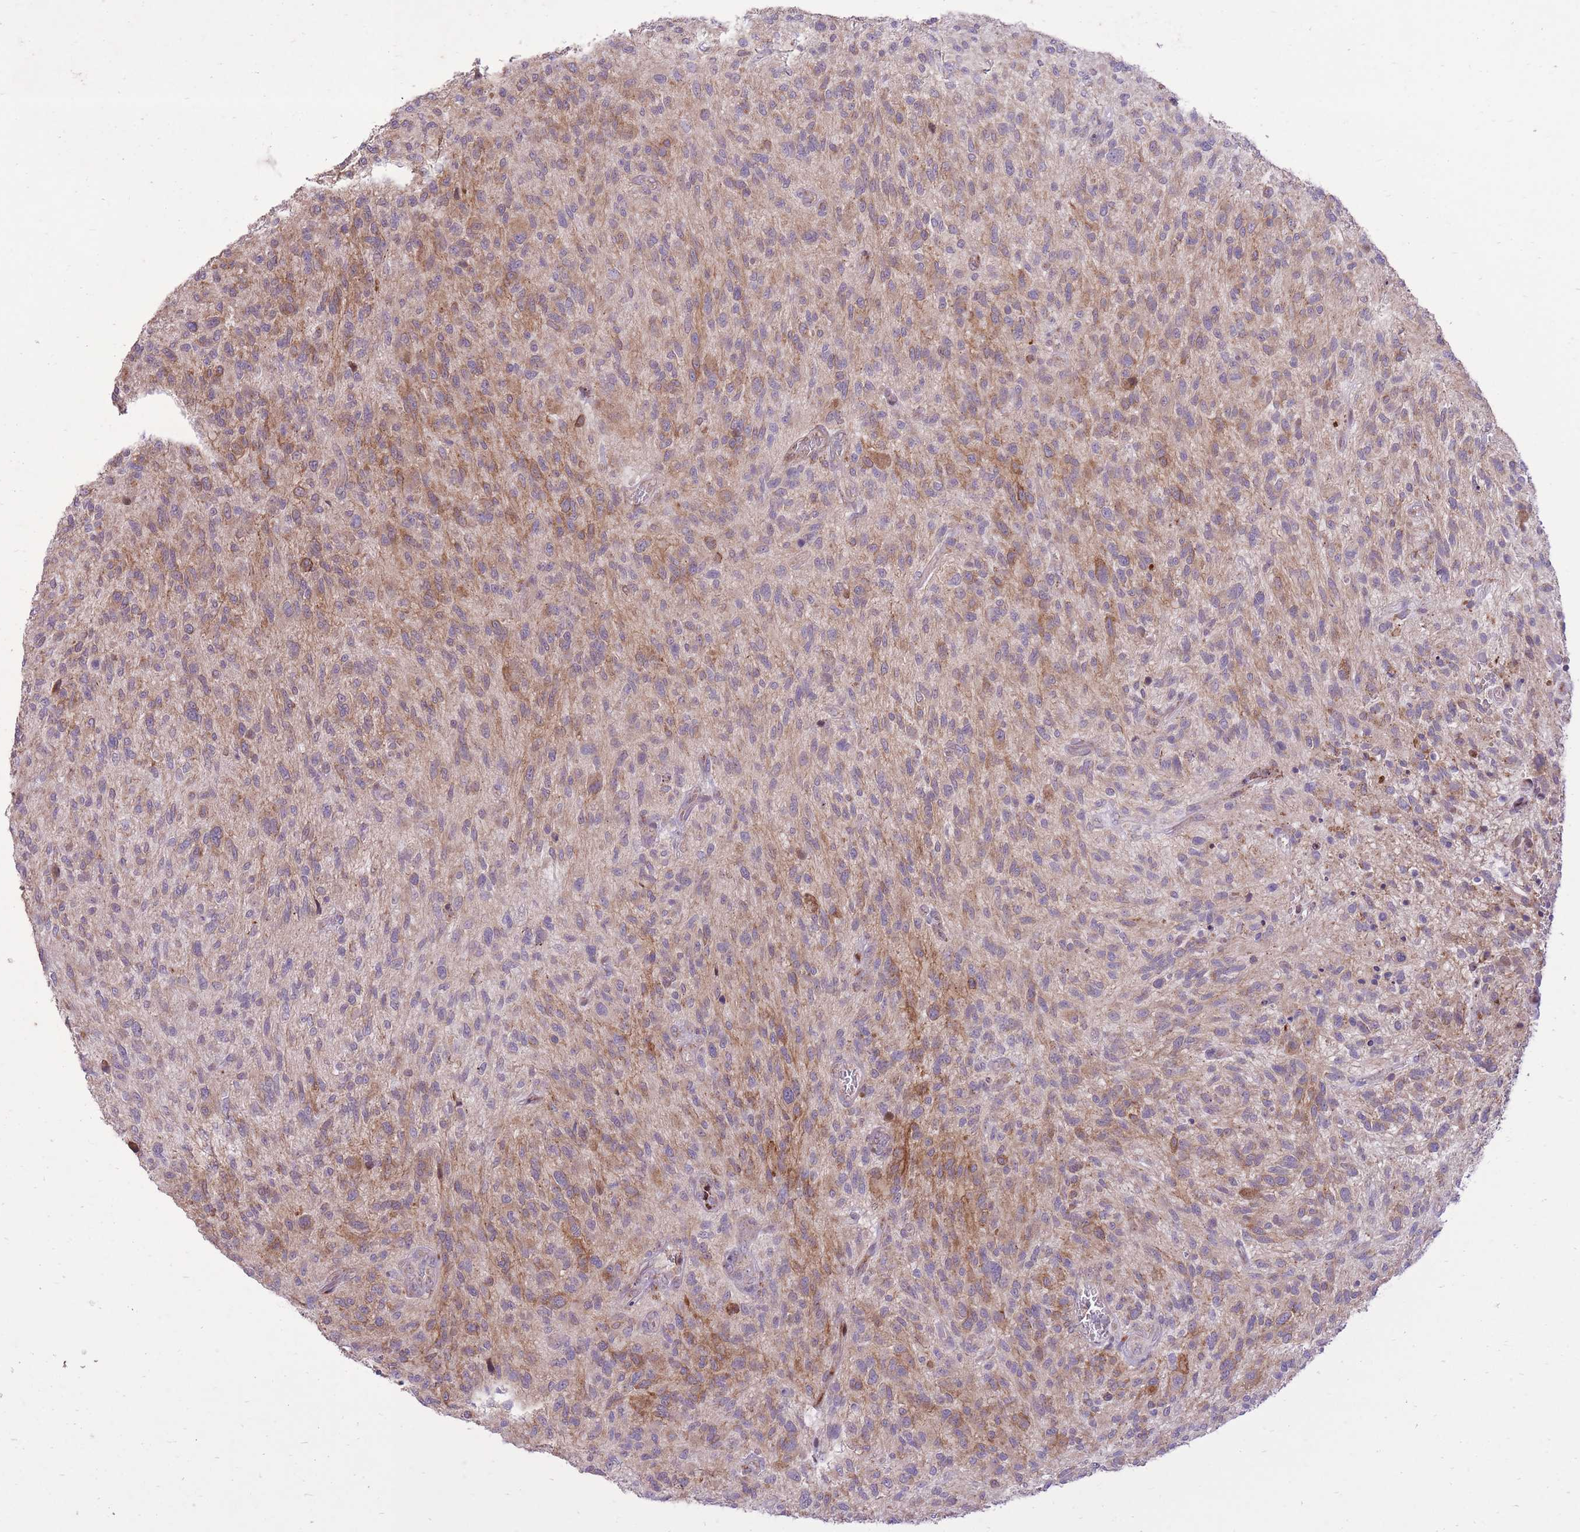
{"staining": {"intensity": "moderate", "quantity": "<25%", "location": "cytoplasmic/membranous"}, "tissue": "glioma", "cell_type": "Tumor cells", "image_type": "cancer", "snomed": [{"axis": "morphology", "description": "Glioma, malignant, High grade"}, {"axis": "topography", "description": "Brain"}], "caption": "Glioma stained for a protein (brown) shows moderate cytoplasmic/membranous positive expression in approximately <25% of tumor cells.", "gene": "SLC4A4", "patient": {"sex": "male", "age": 47}}